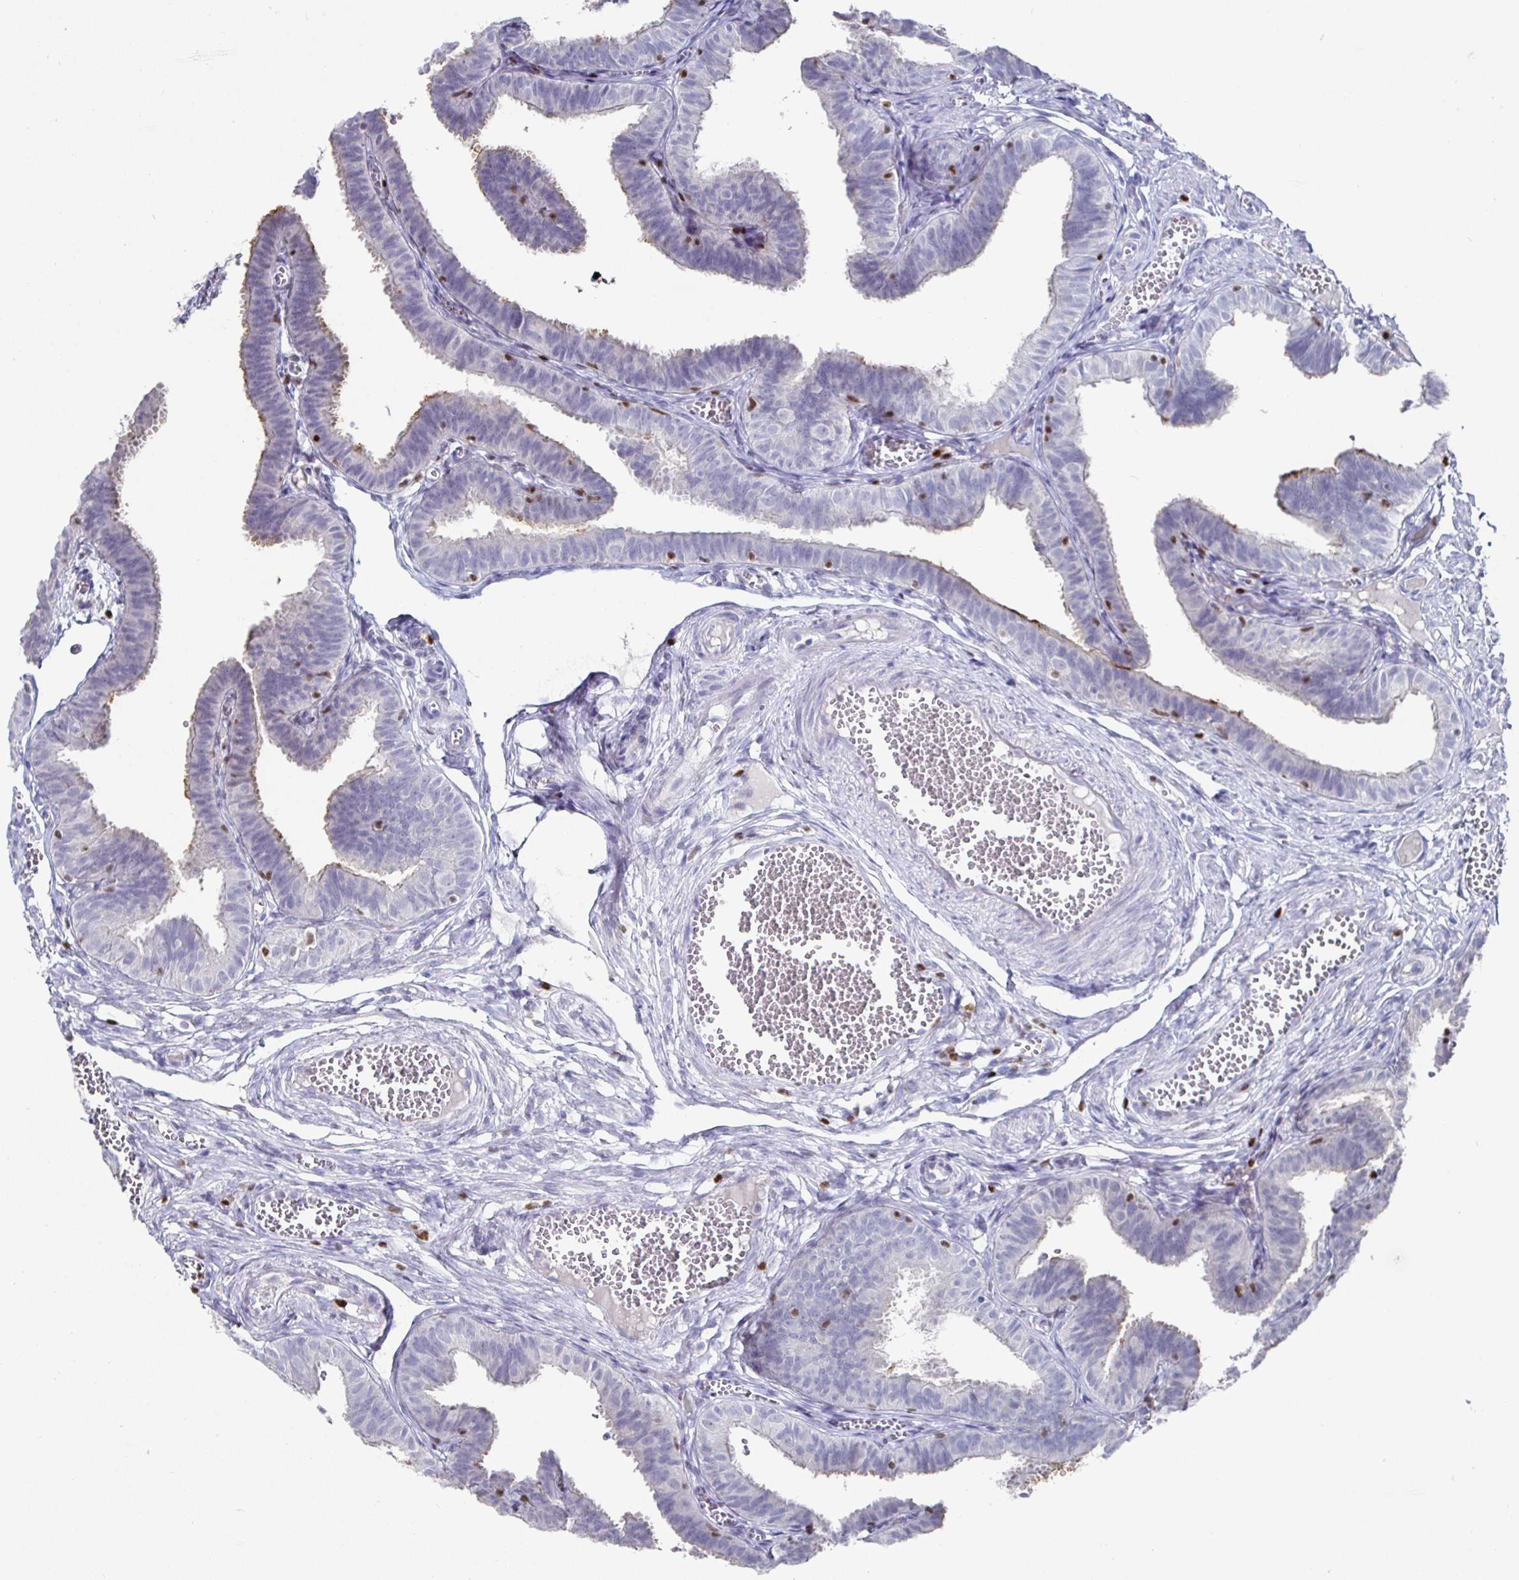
{"staining": {"intensity": "moderate", "quantity": "25%-75%", "location": "cytoplasmic/membranous"}, "tissue": "fallopian tube", "cell_type": "Glandular cells", "image_type": "normal", "snomed": [{"axis": "morphology", "description": "Normal tissue, NOS"}, {"axis": "topography", "description": "Fallopian tube"}], "caption": "Moderate cytoplasmic/membranous expression for a protein is seen in approximately 25%-75% of glandular cells of benign fallopian tube using immunohistochemistry (IHC).", "gene": "RUNX2", "patient": {"sex": "female", "age": 25}}